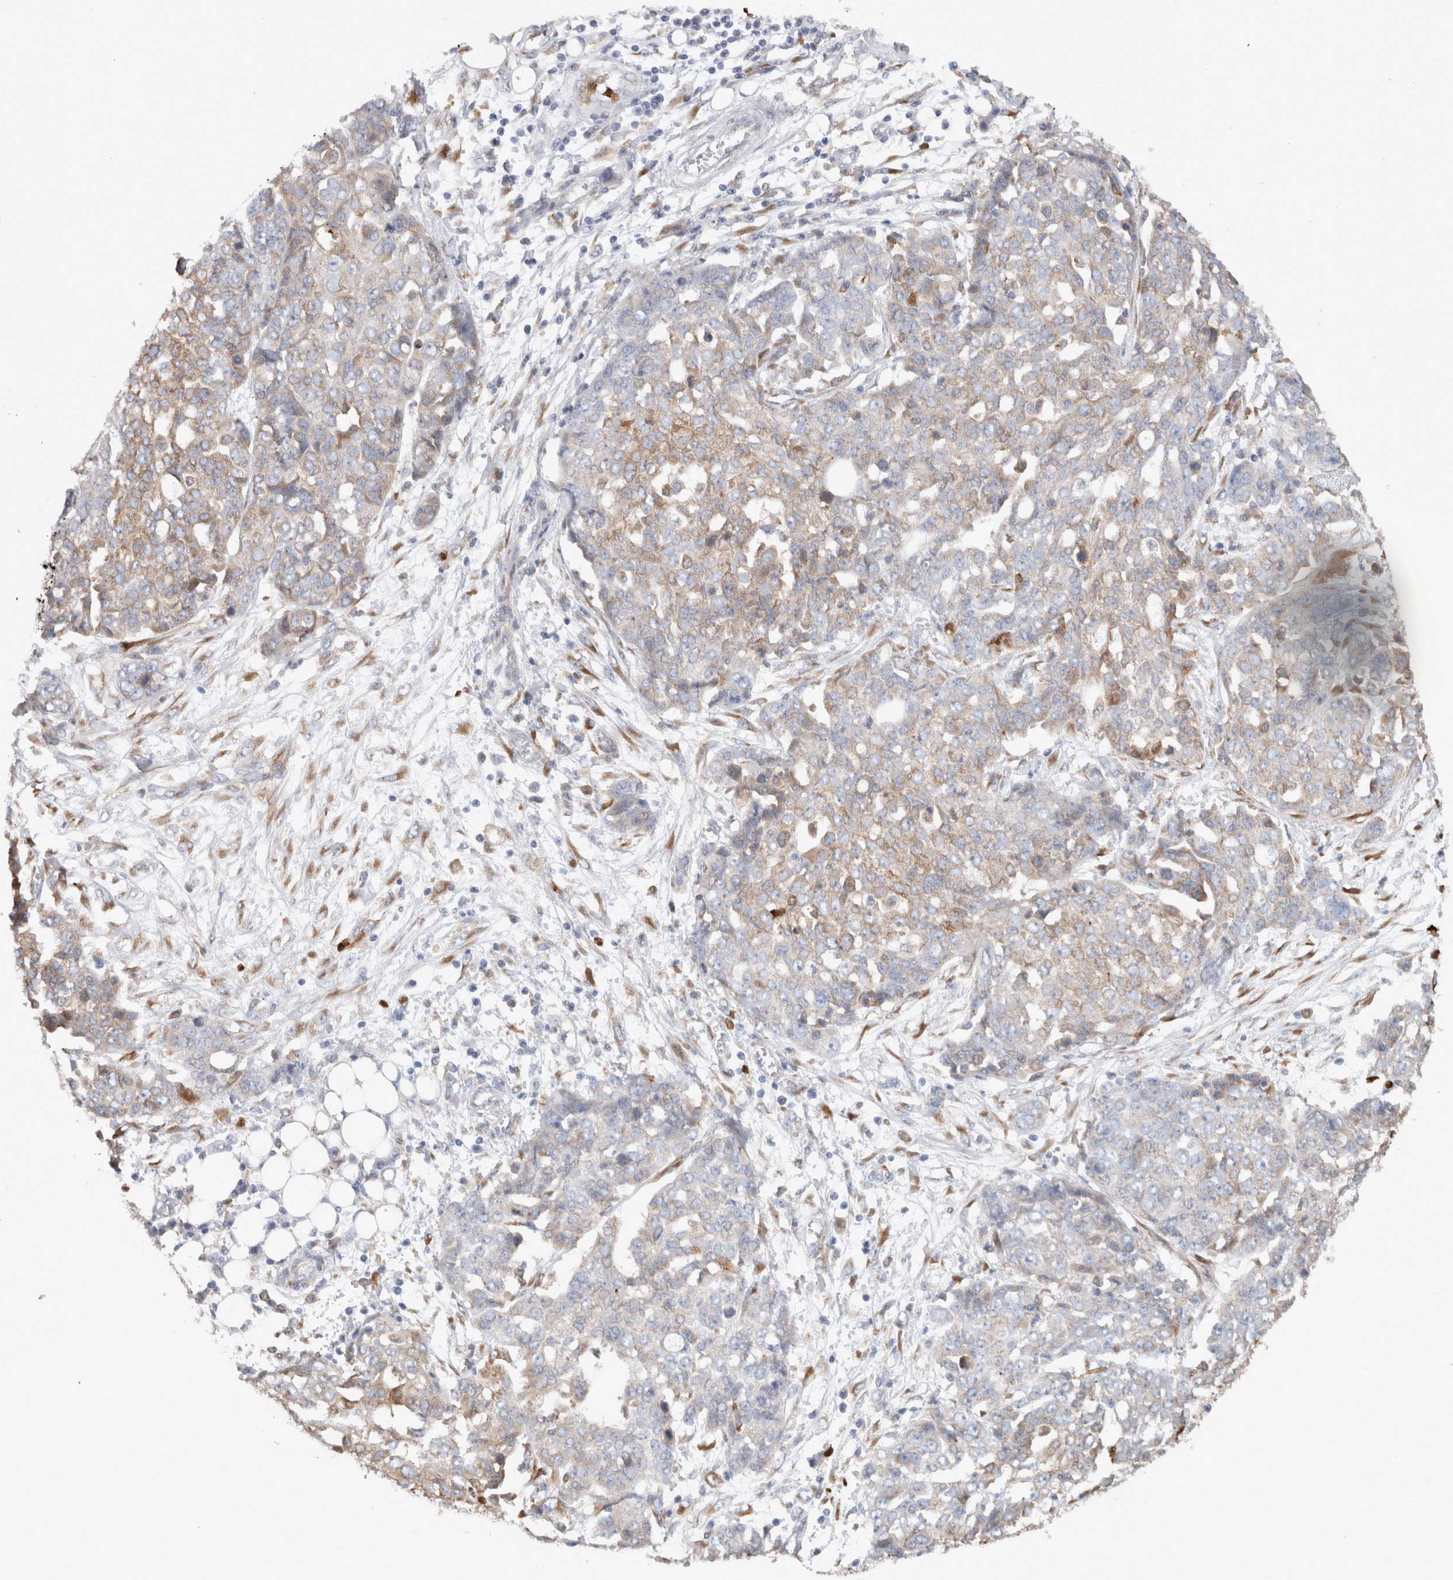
{"staining": {"intensity": "weak", "quantity": "25%-75%", "location": "cytoplasmic/membranous"}, "tissue": "ovarian cancer", "cell_type": "Tumor cells", "image_type": "cancer", "snomed": [{"axis": "morphology", "description": "Cystadenocarcinoma, serous, NOS"}, {"axis": "topography", "description": "Soft tissue"}, {"axis": "topography", "description": "Ovary"}], "caption": "Immunohistochemistry of ovarian cancer shows low levels of weak cytoplasmic/membranous staining in about 25%-75% of tumor cells. (DAB (3,3'-diaminobenzidine) IHC, brown staining for protein, blue staining for nuclei).", "gene": "P4HA1", "patient": {"sex": "female", "age": 57}}